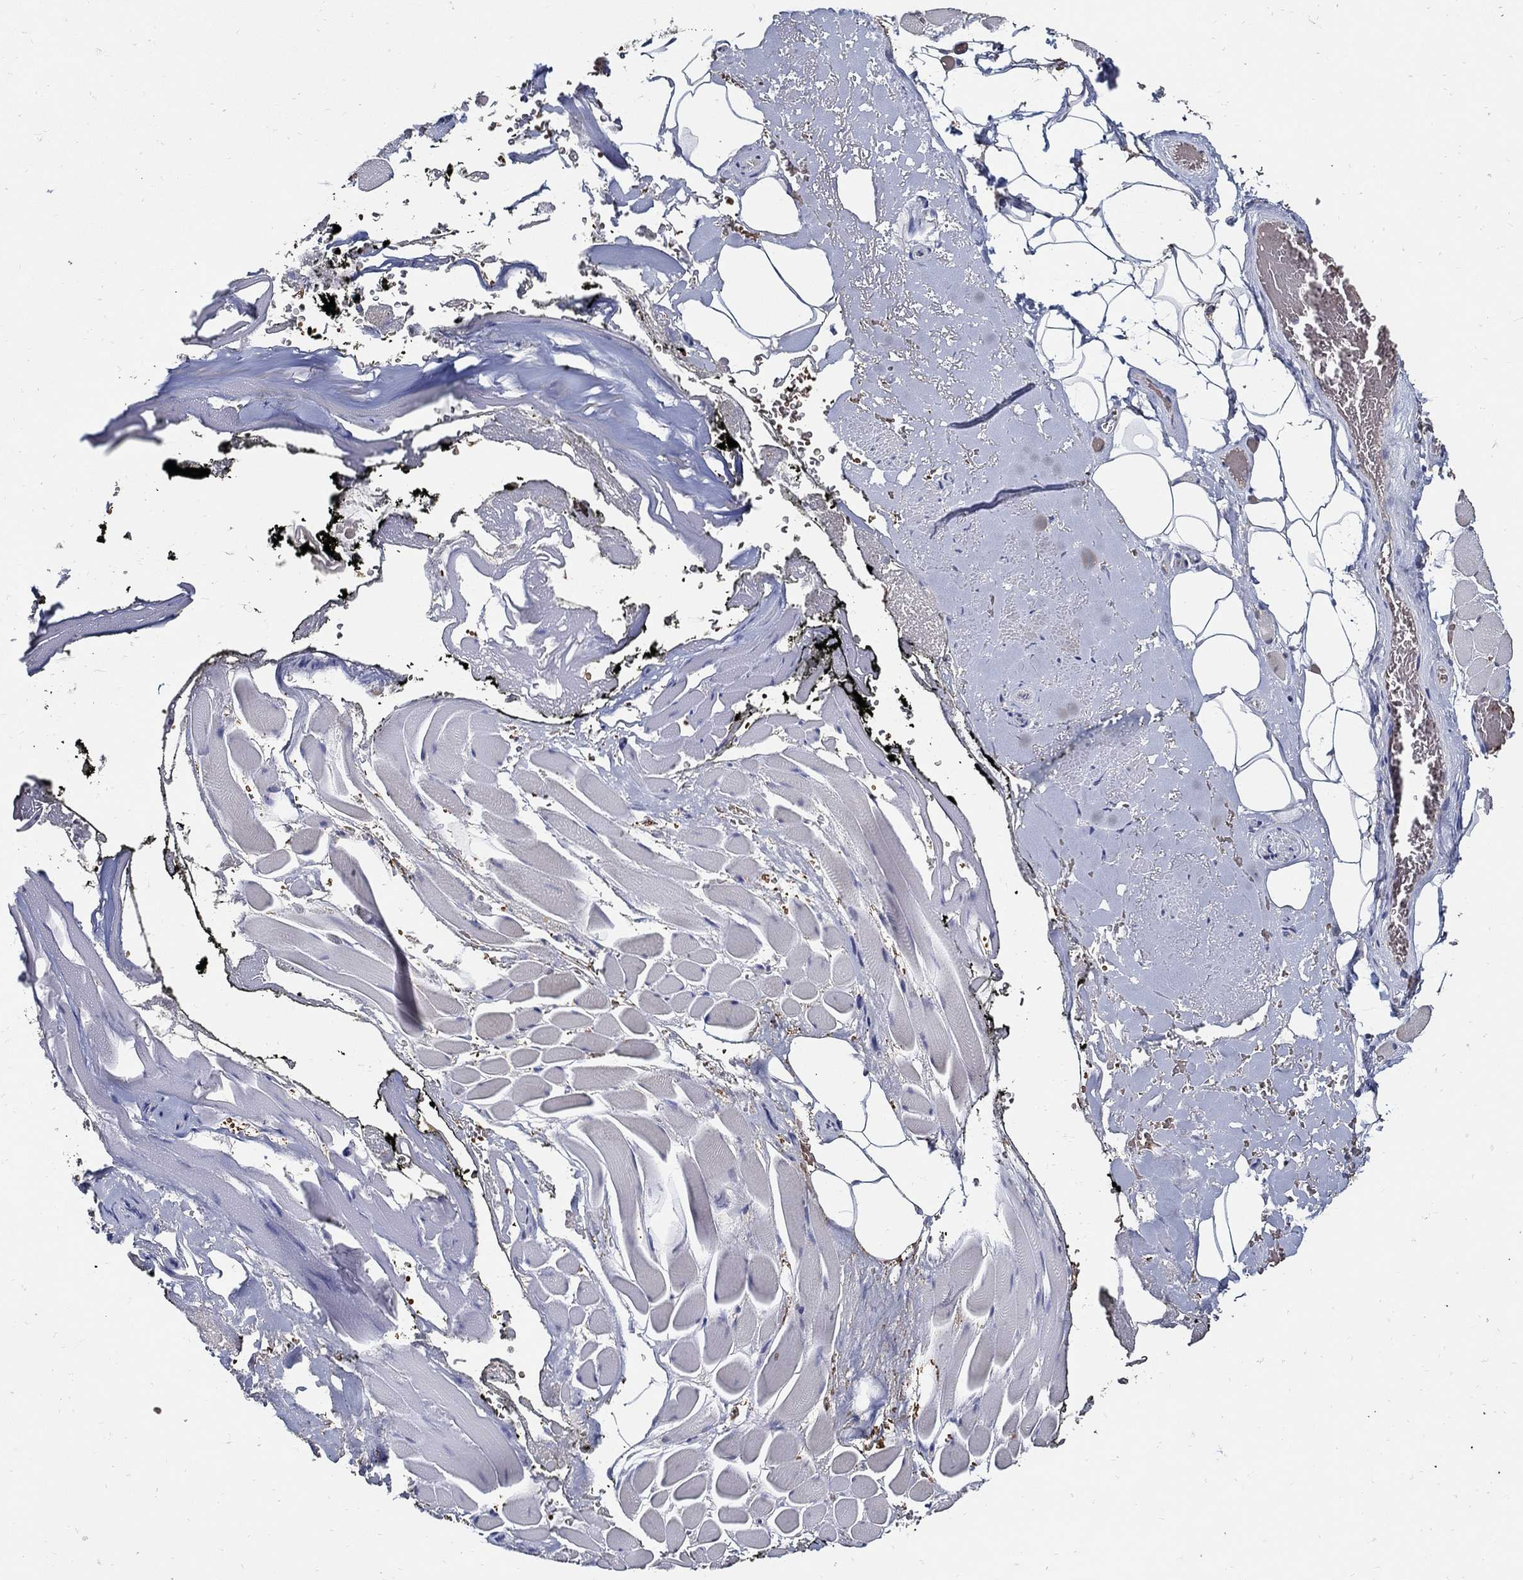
{"staining": {"intensity": "negative", "quantity": "none", "location": "none"}, "tissue": "adipose tissue", "cell_type": "Adipocytes", "image_type": "normal", "snomed": [{"axis": "morphology", "description": "Normal tissue, NOS"}, {"axis": "topography", "description": "Anal"}, {"axis": "topography", "description": "Peripheral nerve tissue"}], "caption": "IHC of normal human adipose tissue displays no expression in adipocytes.", "gene": "APBB3", "patient": {"sex": "male", "age": 53}}